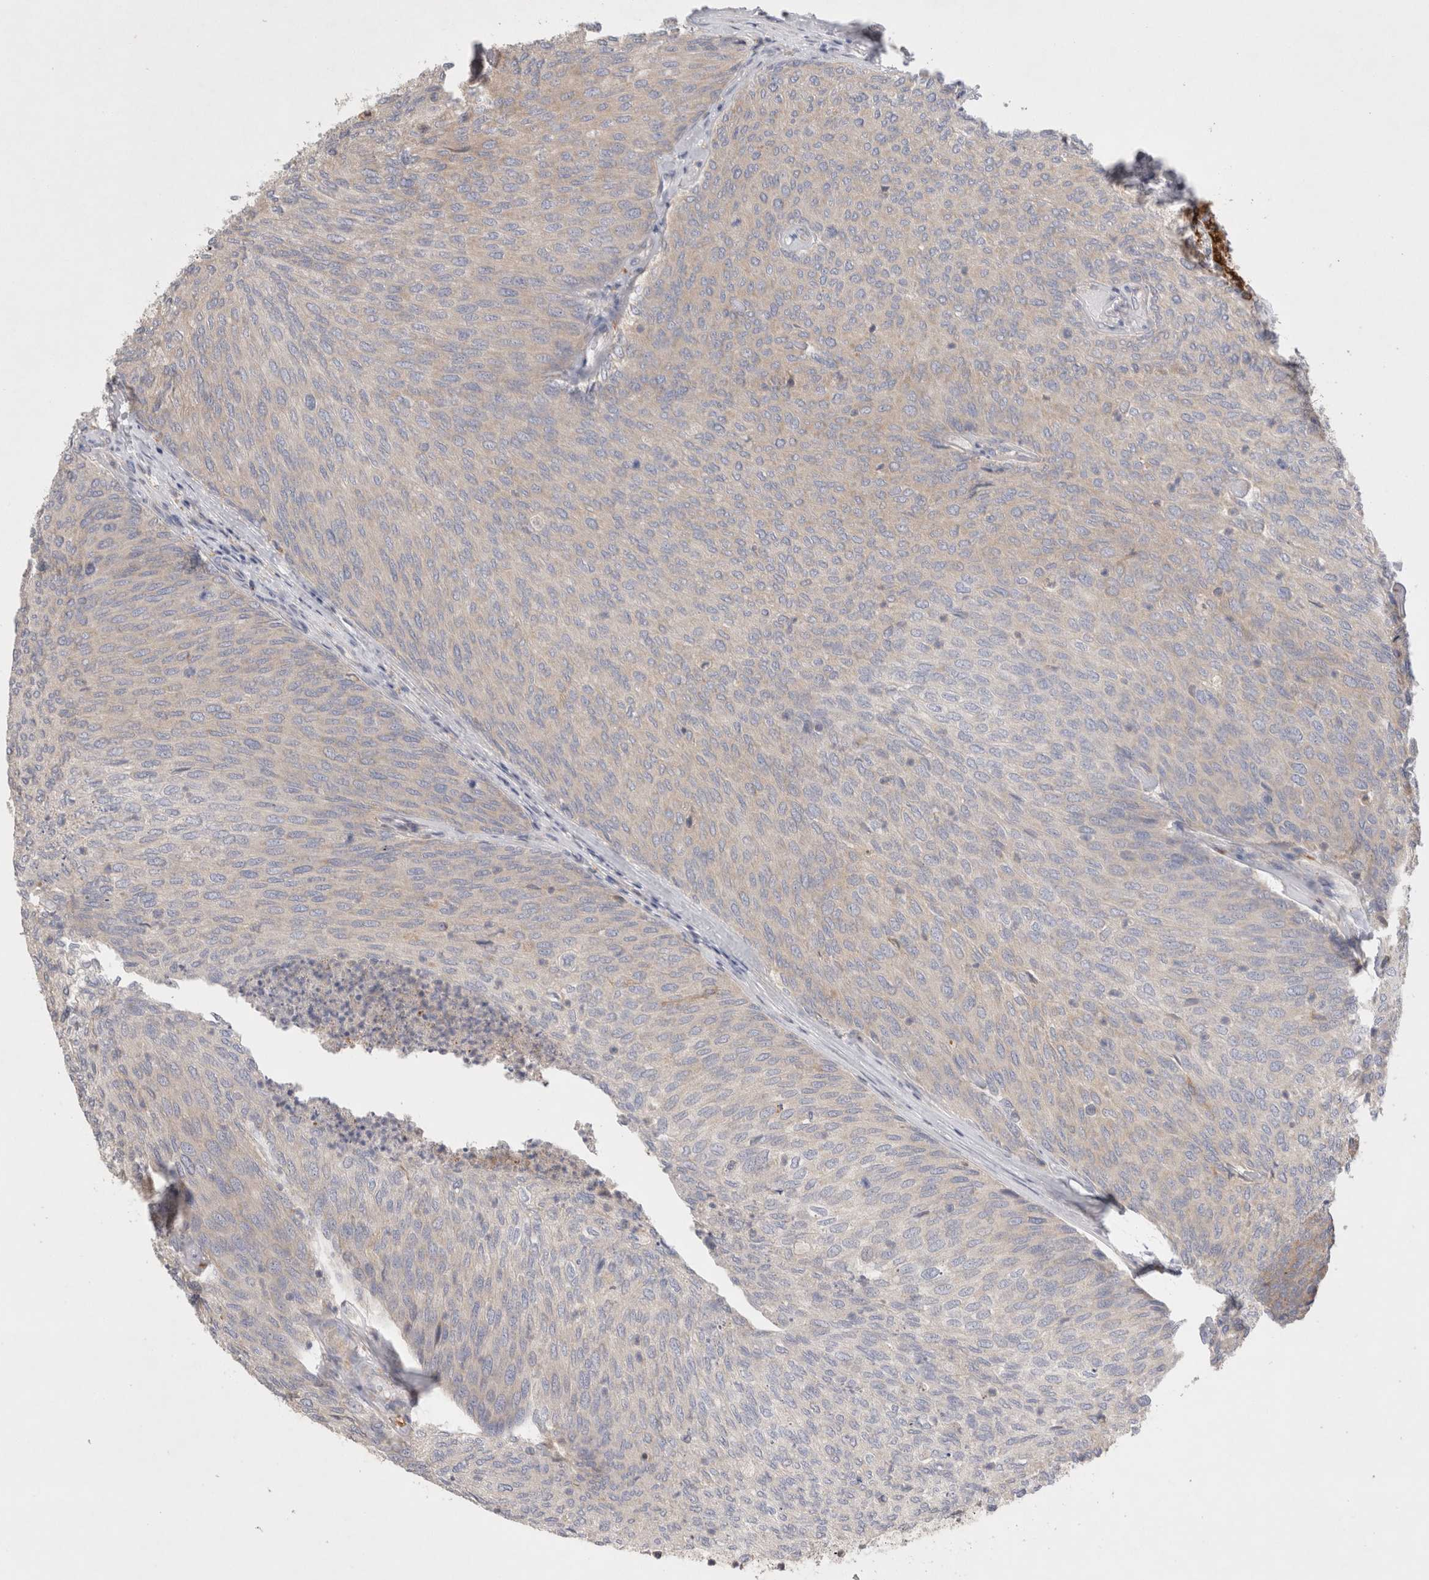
{"staining": {"intensity": "weak", "quantity": "<25%", "location": "cytoplasmic/membranous"}, "tissue": "urothelial cancer", "cell_type": "Tumor cells", "image_type": "cancer", "snomed": [{"axis": "morphology", "description": "Urothelial carcinoma, Low grade"}, {"axis": "topography", "description": "Urinary bladder"}], "caption": "An IHC image of low-grade urothelial carcinoma is shown. There is no staining in tumor cells of low-grade urothelial carcinoma. Brightfield microscopy of IHC stained with DAB (brown) and hematoxylin (blue), captured at high magnification.", "gene": "TBC1D16", "patient": {"sex": "female", "age": 79}}